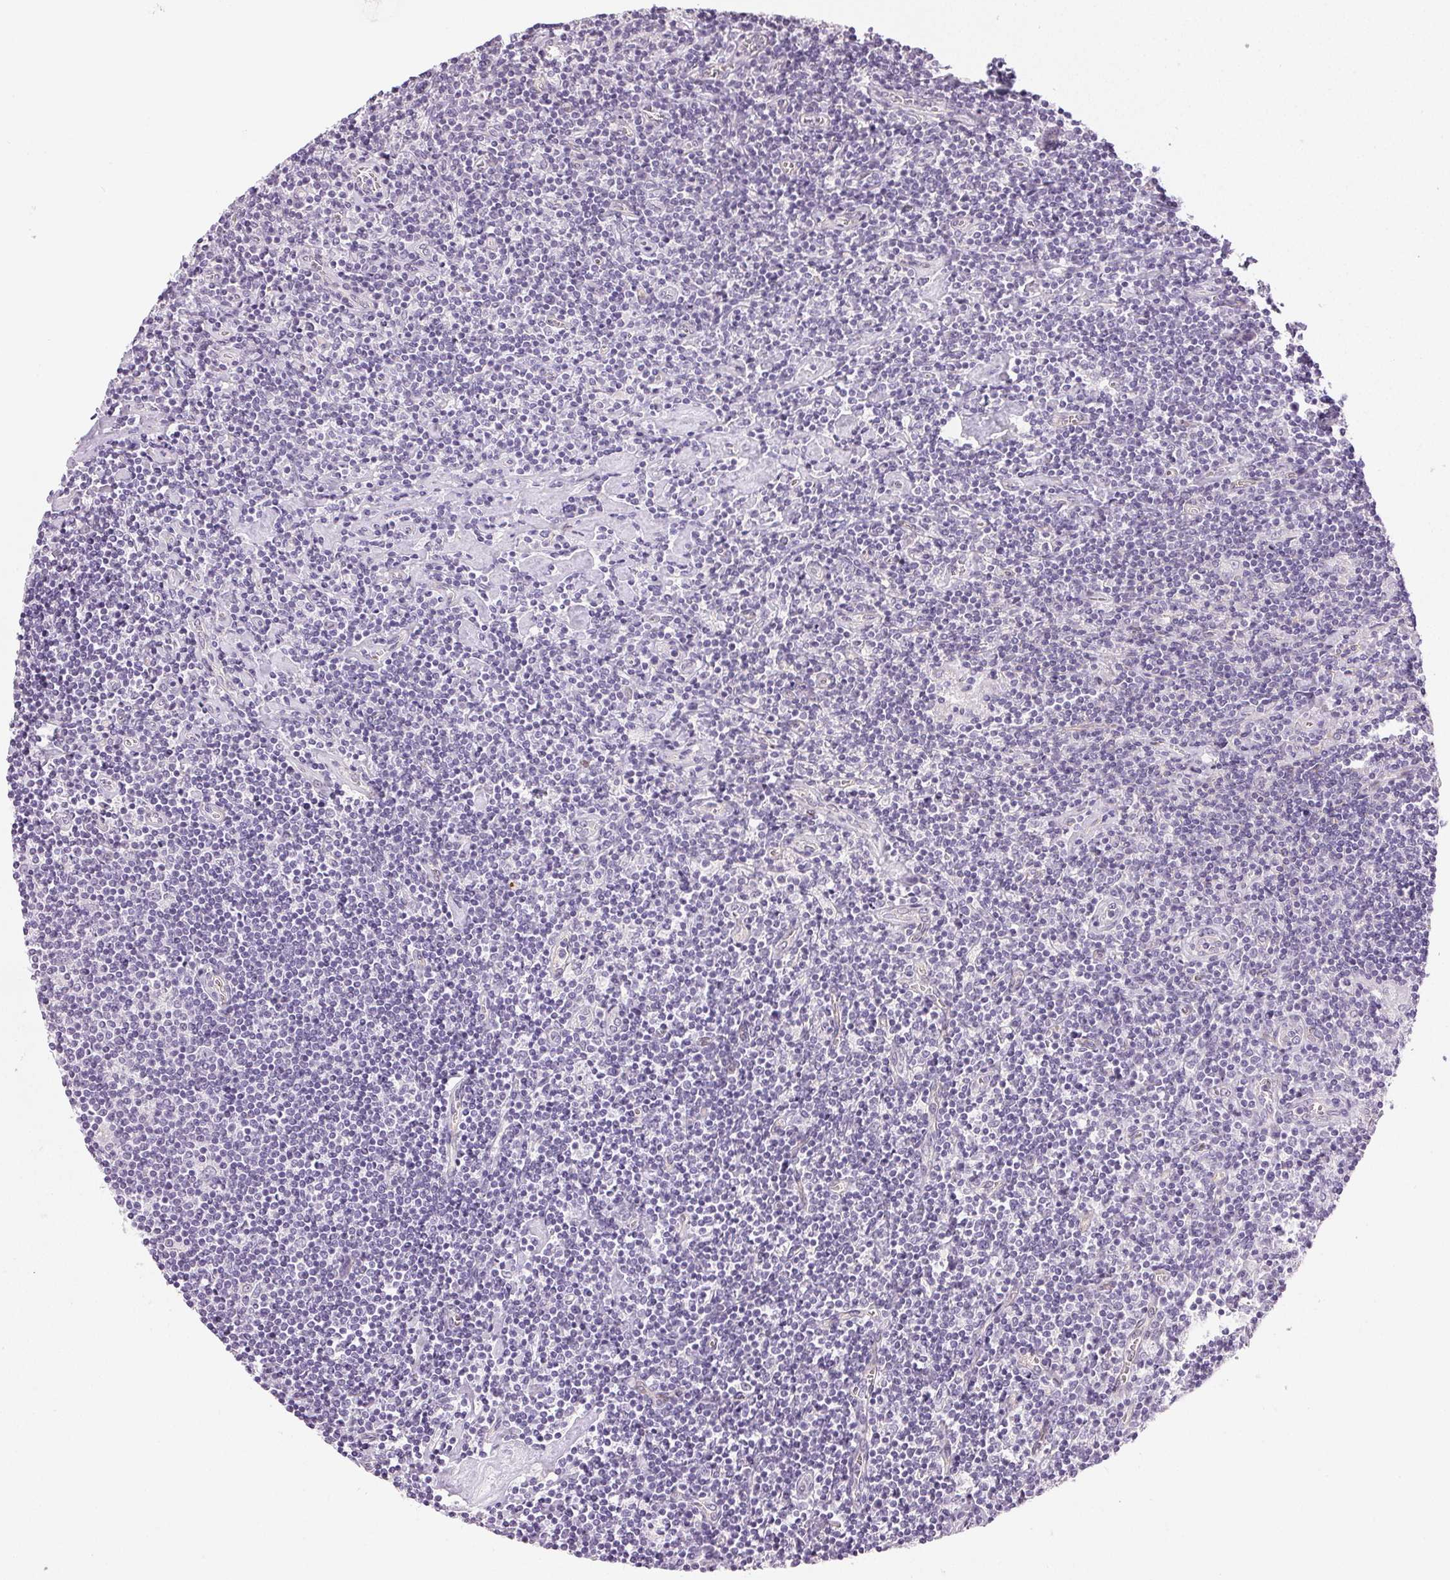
{"staining": {"intensity": "negative", "quantity": "none", "location": "none"}, "tissue": "lymphoma", "cell_type": "Tumor cells", "image_type": "cancer", "snomed": [{"axis": "morphology", "description": "Hodgkin's disease, NOS"}, {"axis": "topography", "description": "Lymph node"}], "caption": "An immunohistochemistry histopathology image of Hodgkin's disease is shown. There is no staining in tumor cells of Hodgkin's disease.", "gene": "PLCB1", "patient": {"sex": "male", "age": 40}}